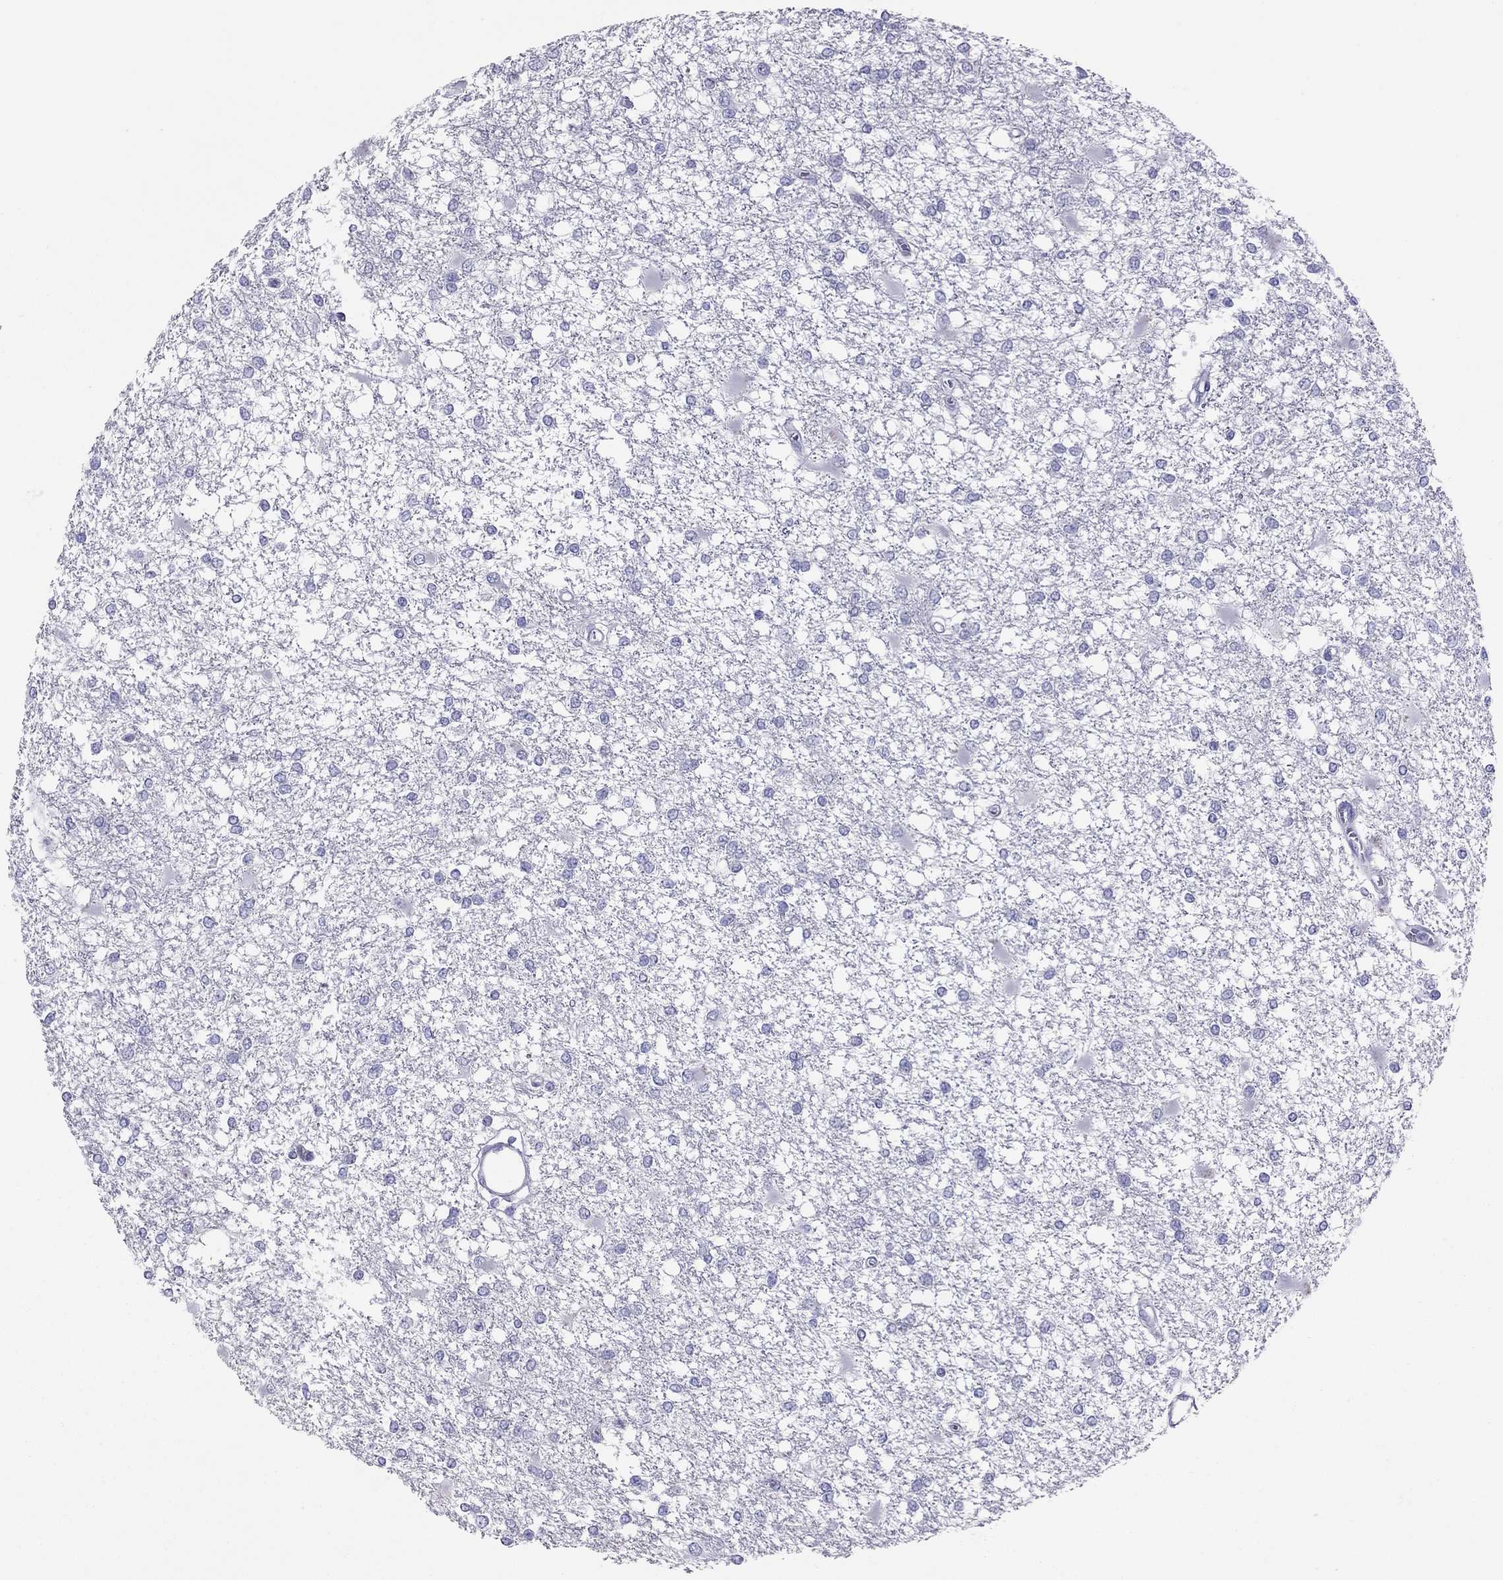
{"staining": {"intensity": "negative", "quantity": "none", "location": "none"}, "tissue": "glioma", "cell_type": "Tumor cells", "image_type": "cancer", "snomed": [{"axis": "morphology", "description": "Glioma, malignant, High grade"}, {"axis": "topography", "description": "Cerebral cortex"}], "caption": "There is no significant expression in tumor cells of malignant glioma (high-grade).", "gene": "IL17REL", "patient": {"sex": "male", "age": 79}}